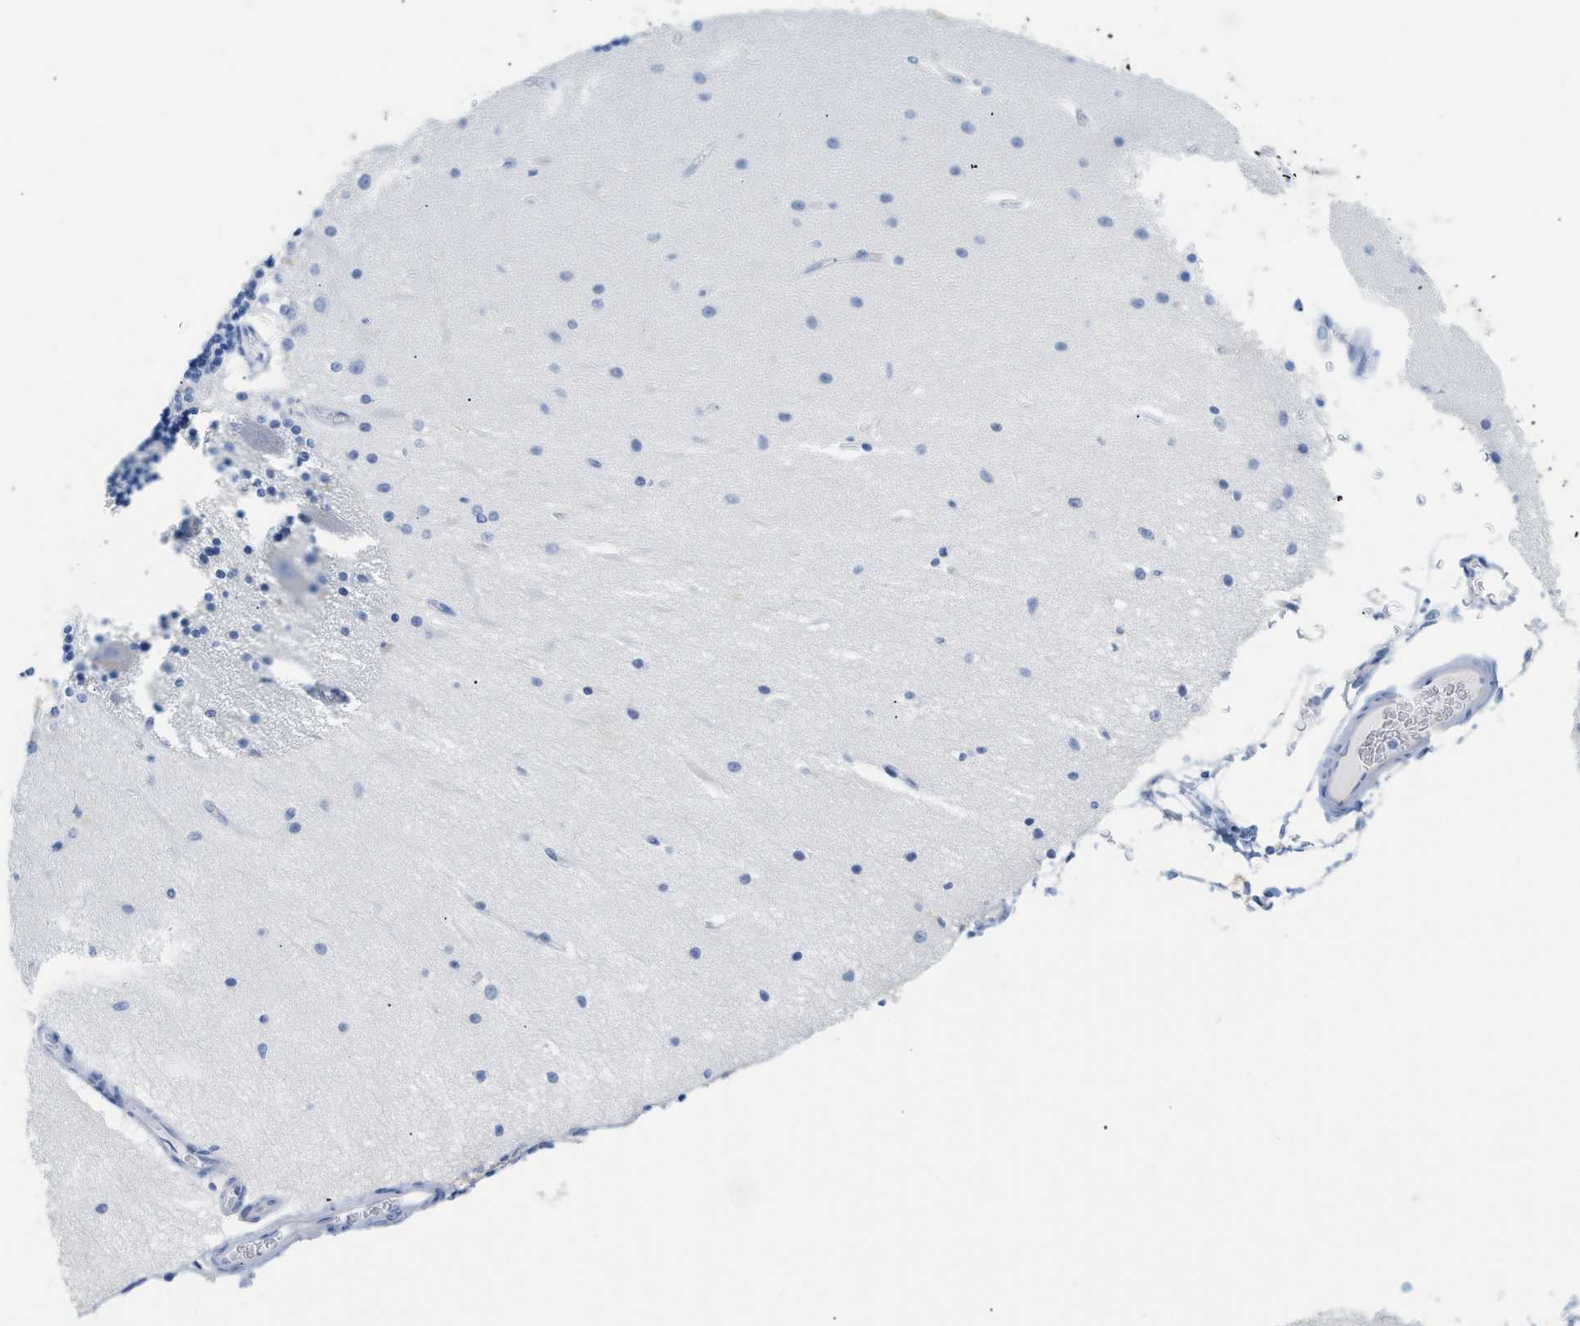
{"staining": {"intensity": "negative", "quantity": "none", "location": "none"}, "tissue": "cerebellum", "cell_type": "Cells in granular layer", "image_type": "normal", "snomed": [{"axis": "morphology", "description": "Normal tissue, NOS"}, {"axis": "topography", "description": "Cerebellum"}], "caption": "Protein analysis of normal cerebellum shows no significant staining in cells in granular layer.", "gene": "PAPPA", "patient": {"sex": "female", "age": 54}}